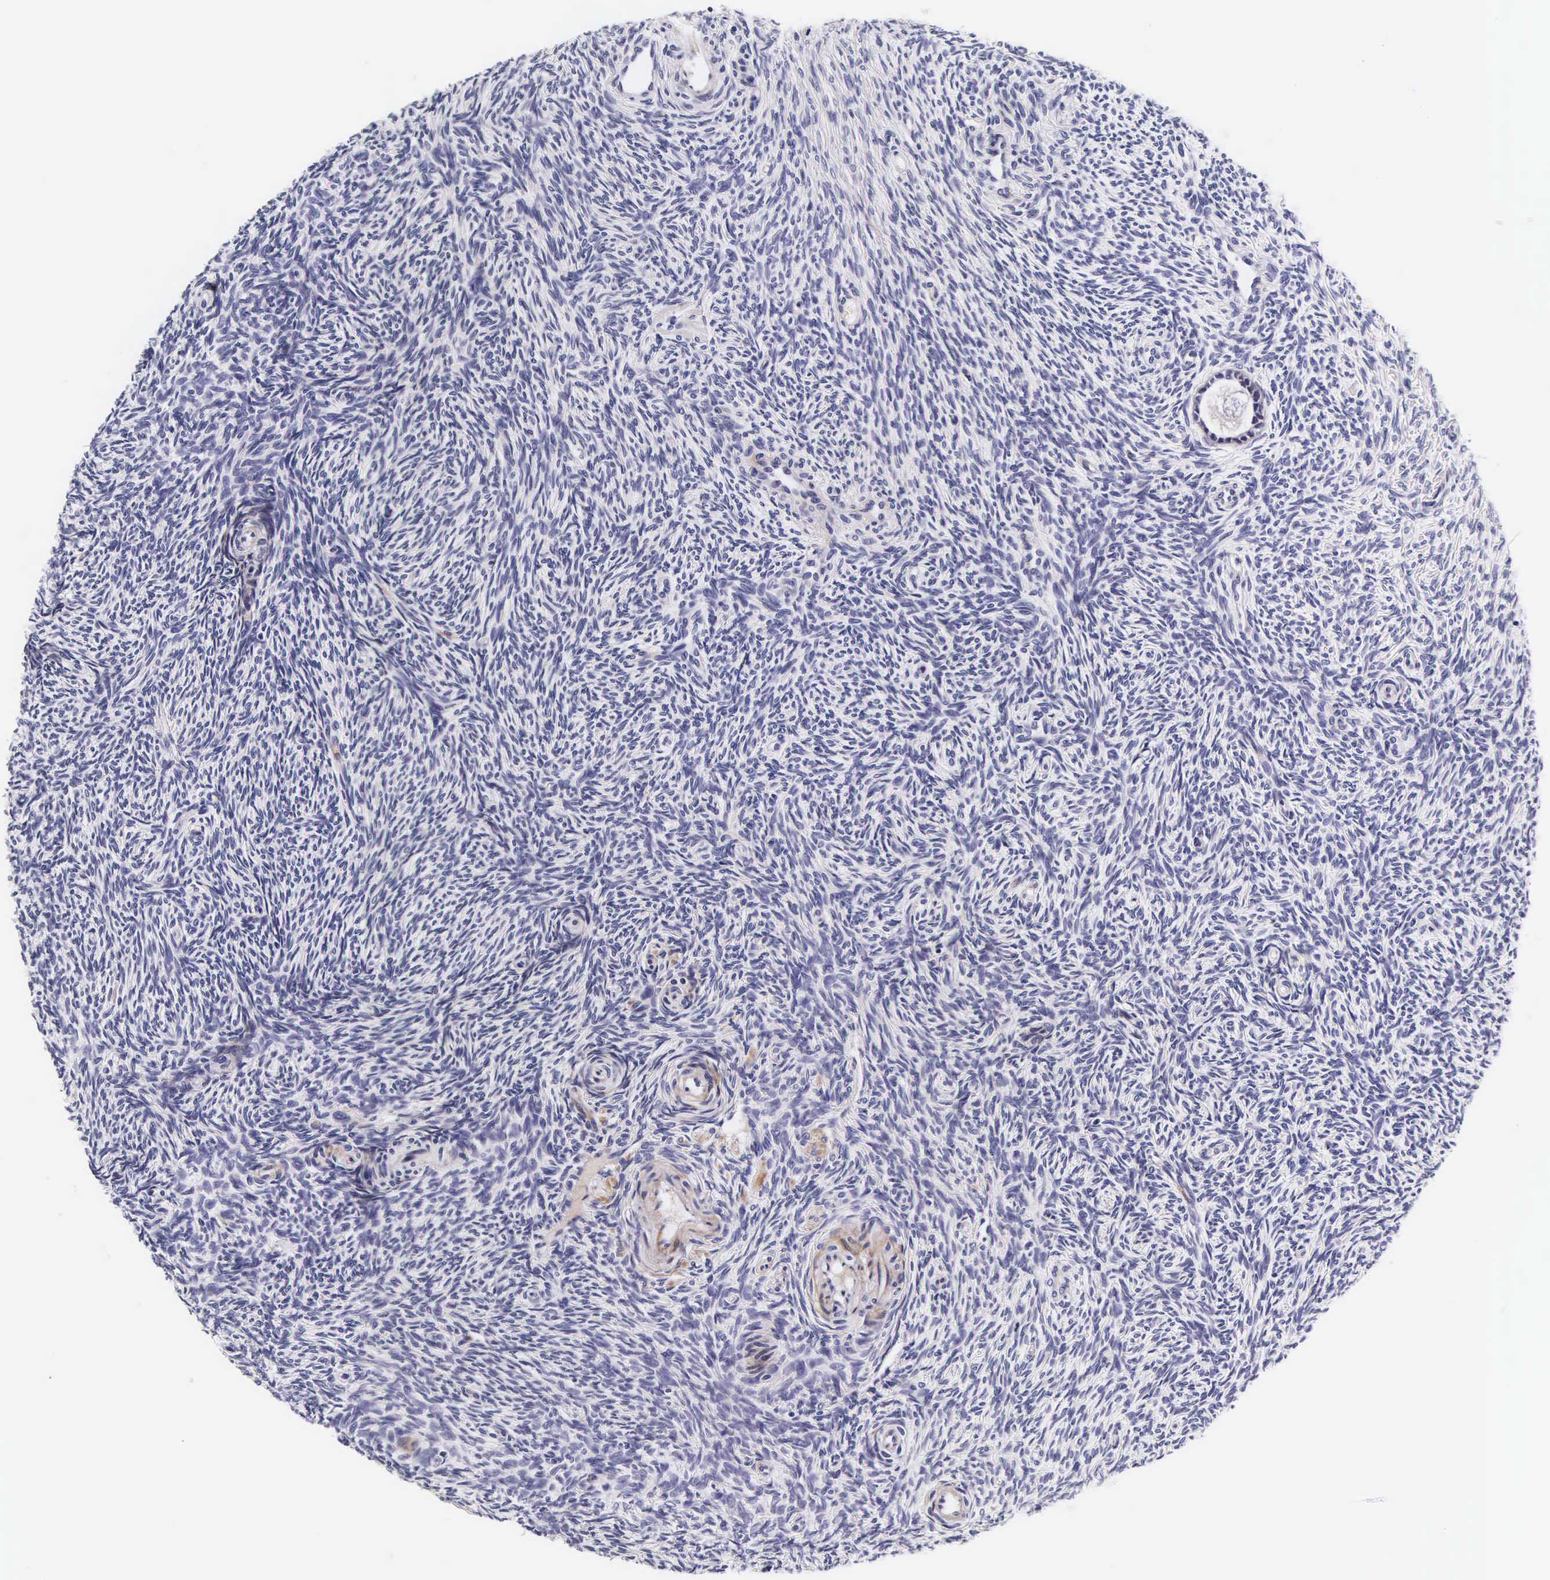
{"staining": {"intensity": "negative", "quantity": "none", "location": "none"}, "tissue": "ovary", "cell_type": "Ovarian stroma cells", "image_type": "normal", "snomed": [{"axis": "morphology", "description": "Normal tissue, NOS"}, {"axis": "topography", "description": "Ovary"}], "caption": "DAB immunohistochemical staining of unremarkable human ovary reveals no significant positivity in ovarian stroma cells. The staining was performed using DAB (3,3'-diaminobenzidine) to visualize the protein expression in brown, while the nuclei were stained in blue with hematoxylin (Magnification: 20x).", "gene": "UPRT", "patient": {"sex": "female", "age": 32}}